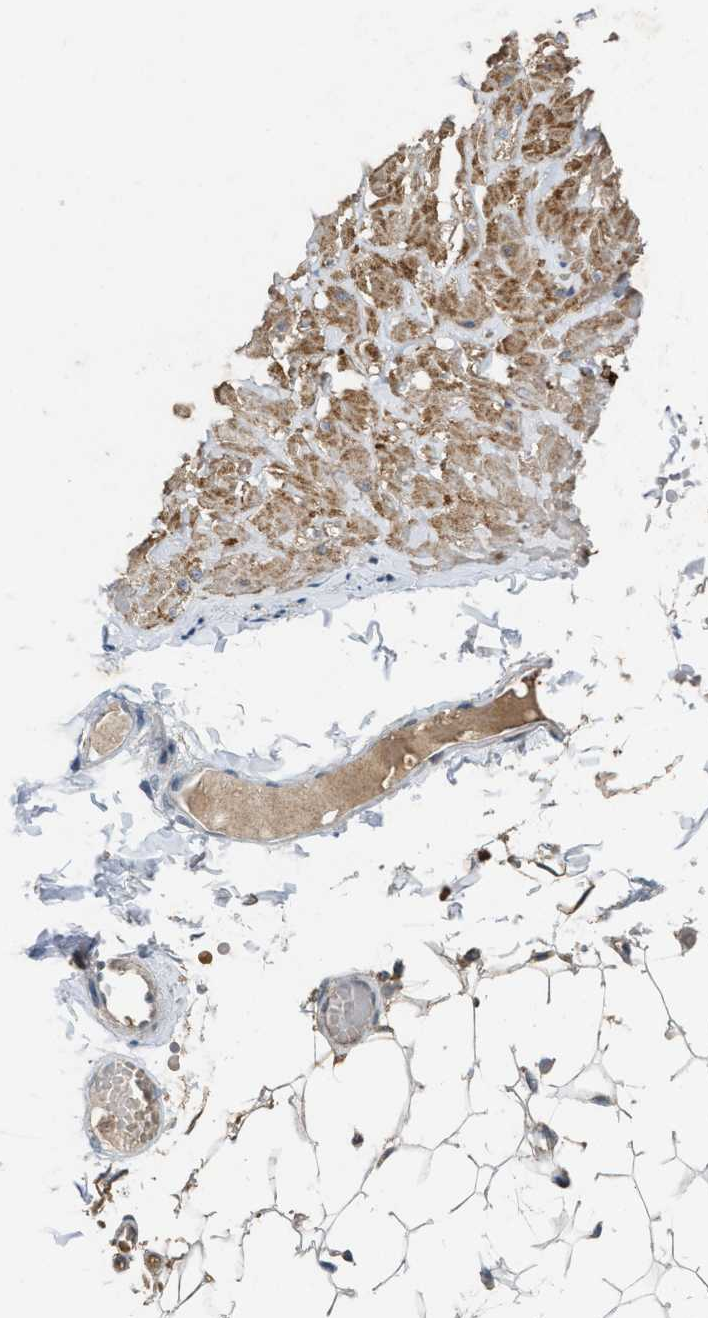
{"staining": {"intensity": "moderate", "quantity": "<25%", "location": "cytoplasmic/membranous"}, "tissue": "adipose tissue", "cell_type": "Adipocytes", "image_type": "normal", "snomed": [{"axis": "morphology", "description": "Normal tissue, NOS"}, {"axis": "topography", "description": "Adipose tissue"}, {"axis": "topography", "description": "Vascular tissue"}, {"axis": "topography", "description": "Peripheral nerve tissue"}], "caption": "The micrograph shows staining of unremarkable adipose tissue, revealing moderate cytoplasmic/membranous protein staining (brown color) within adipocytes. The staining was performed using DAB (3,3'-diaminobenzidine) to visualize the protein expression in brown, while the nuclei were stained in blue with hematoxylin (Magnification: 20x).", "gene": "SLC5A5", "patient": {"sex": "male", "age": 25}}